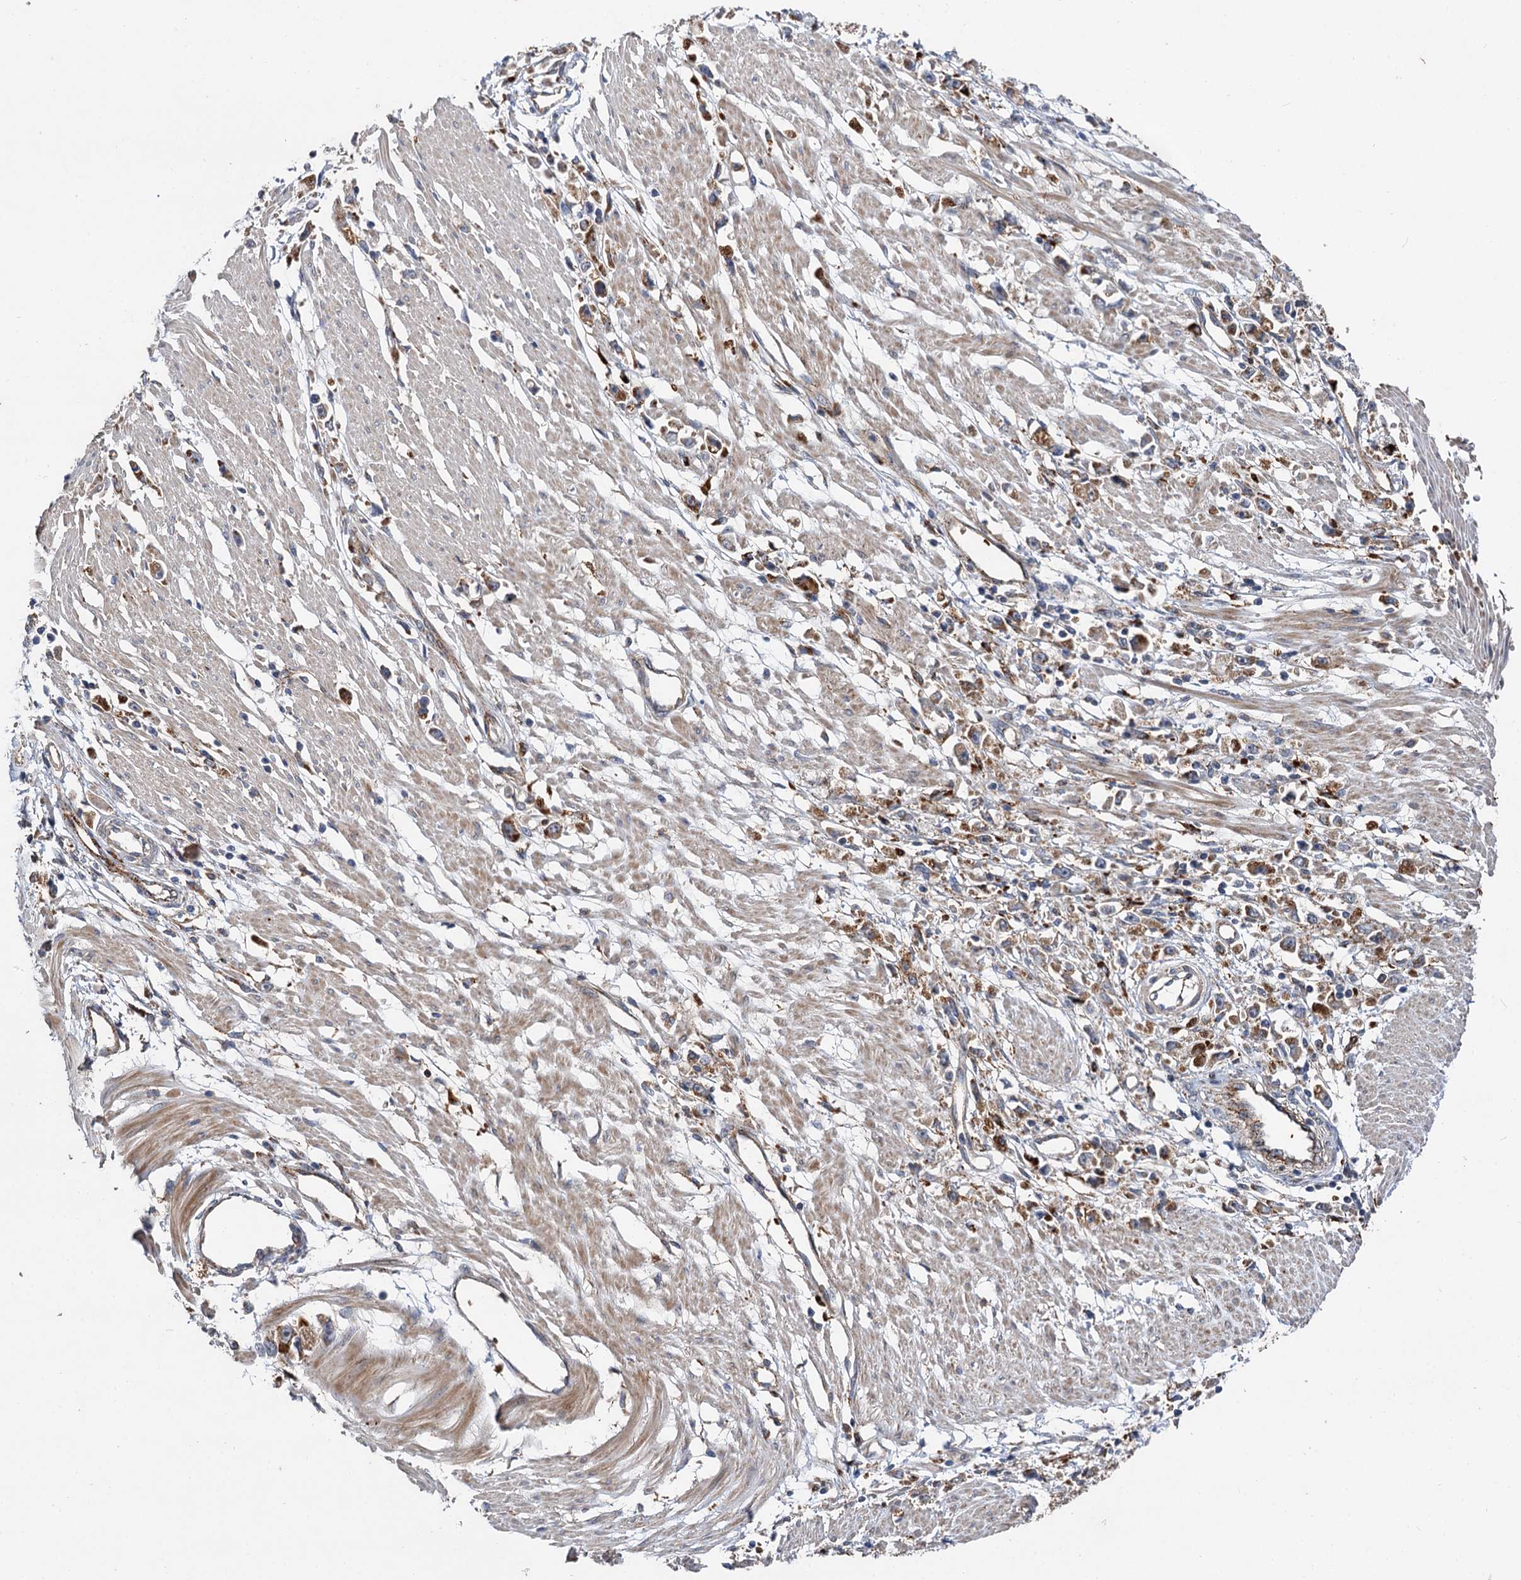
{"staining": {"intensity": "strong", "quantity": ">75%", "location": "cytoplasmic/membranous"}, "tissue": "stomach cancer", "cell_type": "Tumor cells", "image_type": "cancer", "snomed": [{"axis": "morphology", "description": "Adenocarcinoma, NOS"}, {"axis": "topography", "description": "Stomach"}], "caption": "Protein staining displays strong cytoplasmic/membranous staining in about >75% of tumor cells in adenocarcinoma (stomach).", "gene": "GBA1", "patient": {"sex": "female", "age": 59}}